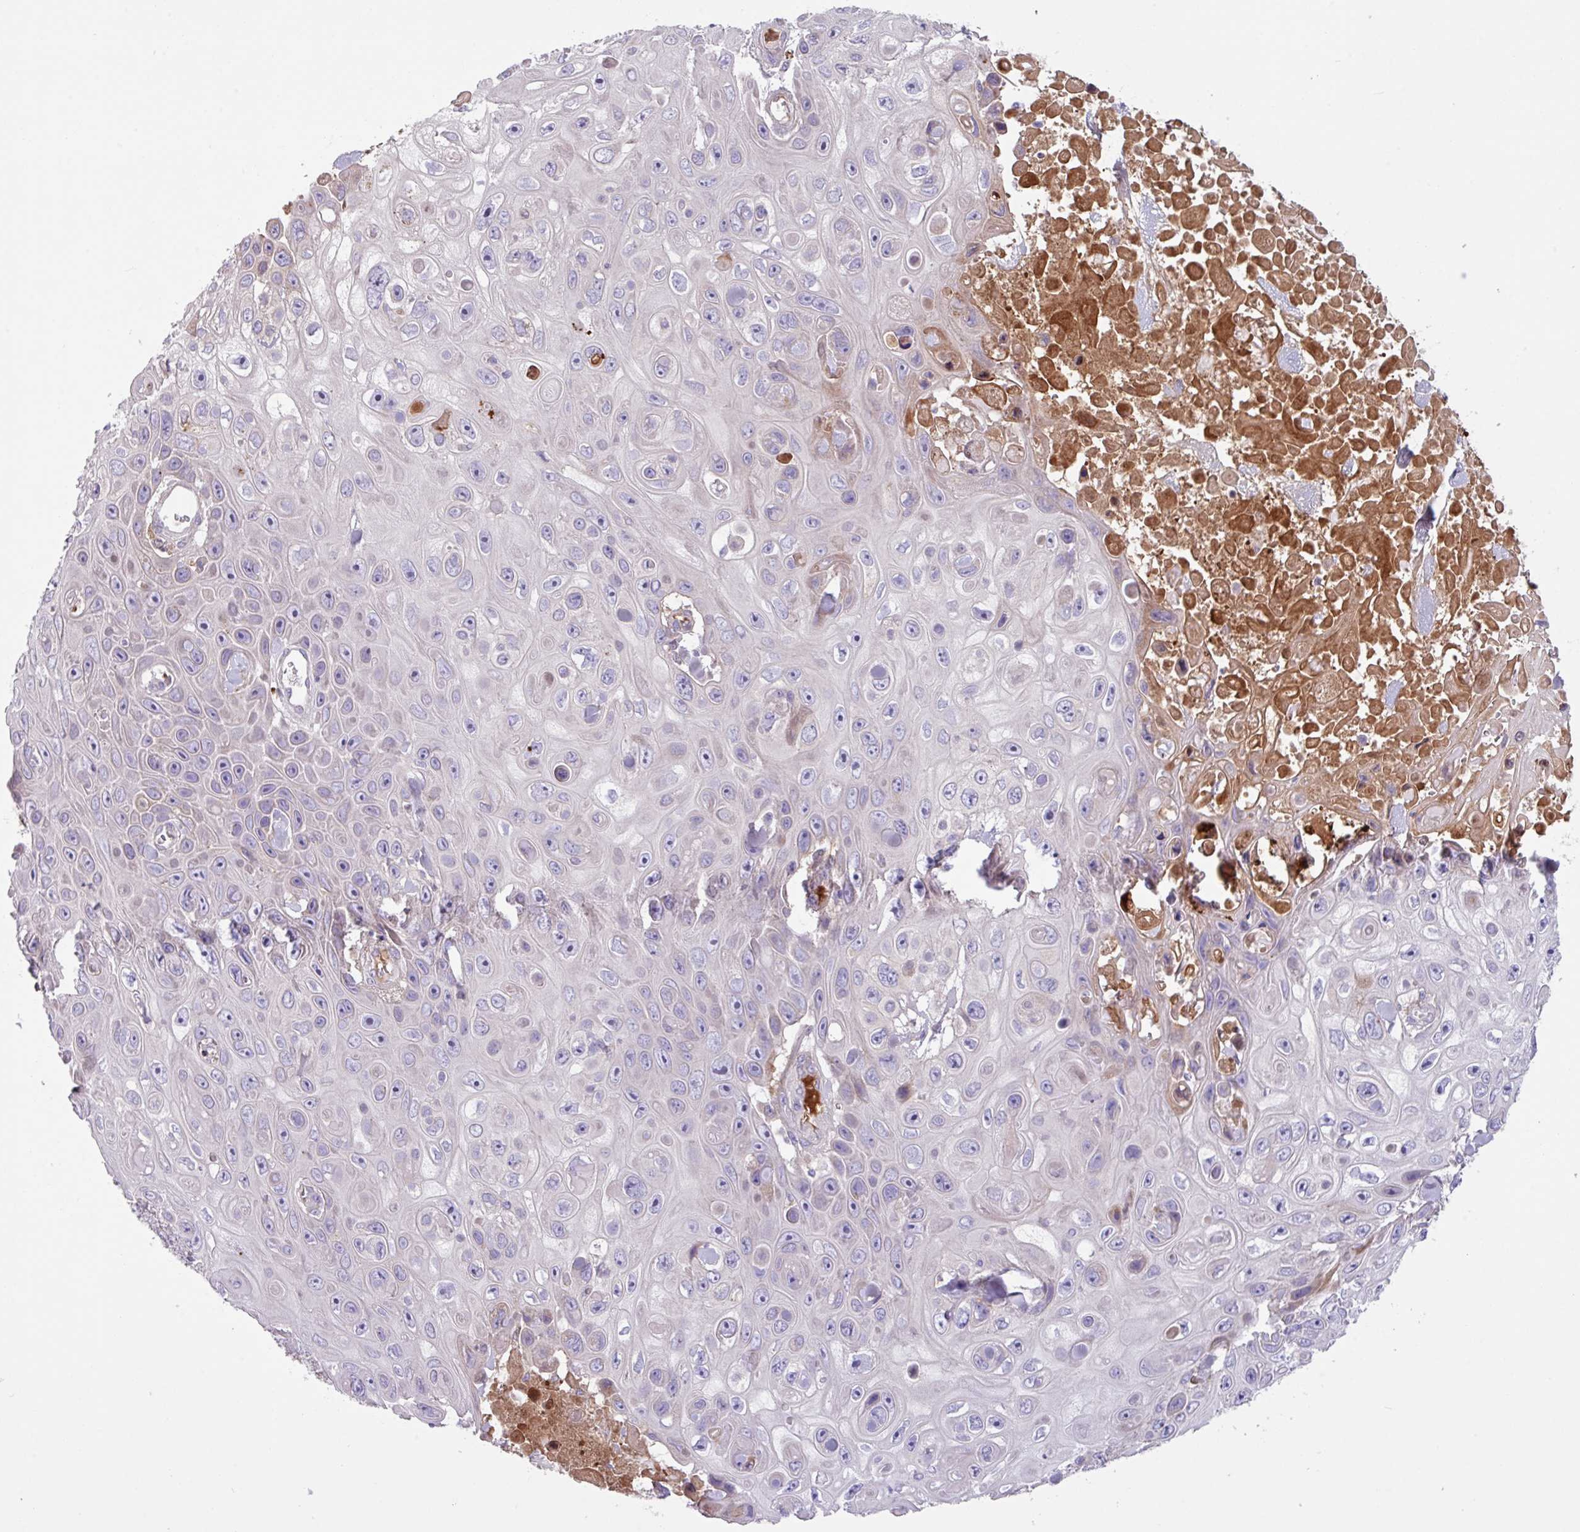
{"staining": {"intensity": "negative", "quantity": "none", "location": "none"}, "tissue": "skin cancer", "cell_type": "Tumor cells", "image_type": "cancer", "snomed": [{"axis": "morphology", "description": "Squamous cell carcinoma, NOS"}, {"axis": "topography", "description": "Skin"}], "caption": "Immunohistochemistry photomicrograph of neoplastic tissue: human skin cancer stained with DAB (3,3'-diaminobenzidine) demonstrates no significant protein positivity in tumor cells.", "gene": "IQCJ", "patient": {"sex": "male", "age": 82}}